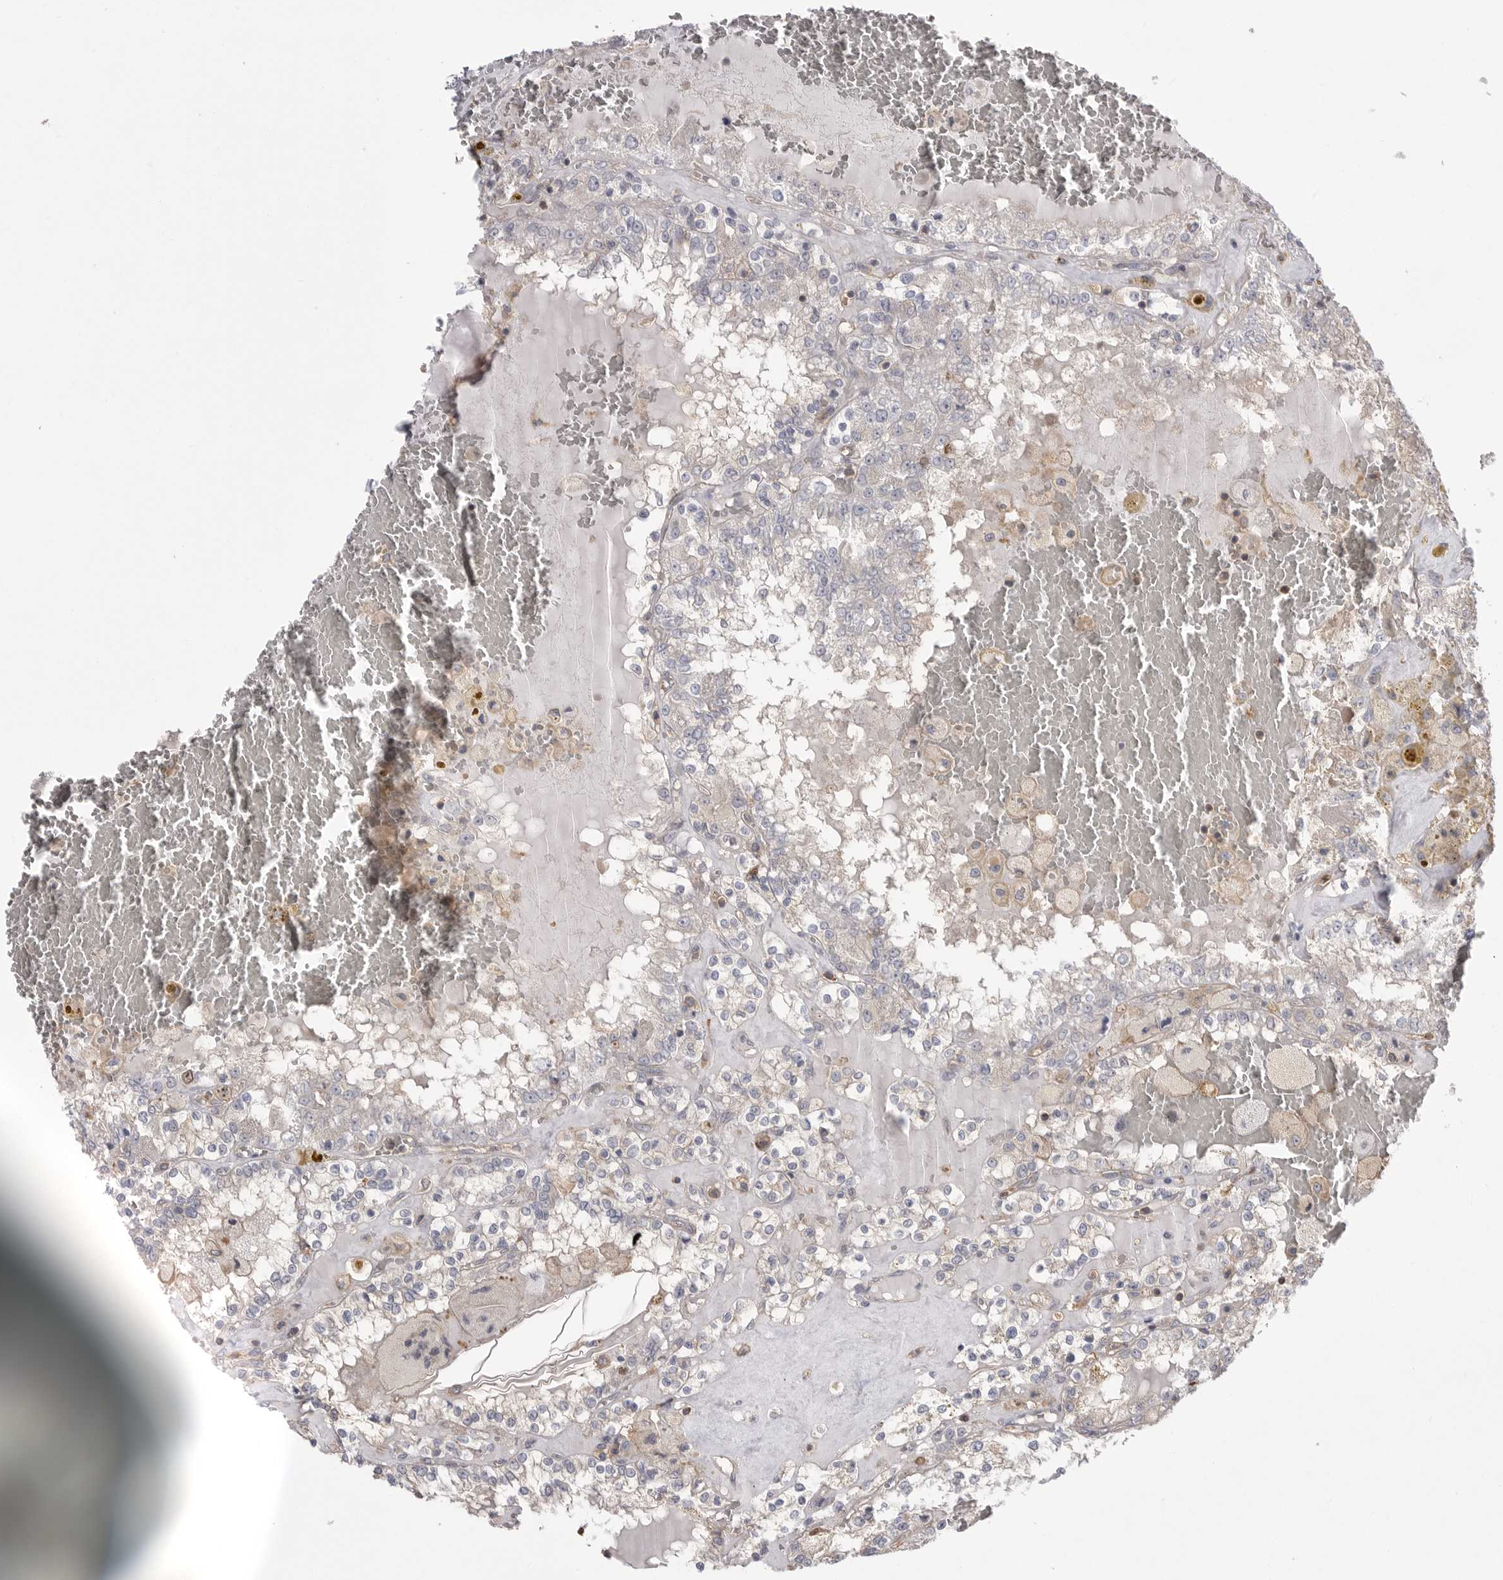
{"staining": {"intensity": "moderate", "quantity": "<25%", "location": "nuclear"}, "tissue": "renal cancer", "cell_type": "Tumor cells", "image_type": "cancer", "snomed": [{"axis": "morphology", "description": "Adenocarcinoma, NOS"}, {"axis": "topography", "description": "Kidney"}], "caption": "A brown stain shows moderate nuclear expression of a protein in human renal adenocarcinoma tumor cells.", "gene": "TOP2A", "patient": {"sex": "female", "age": 56}}